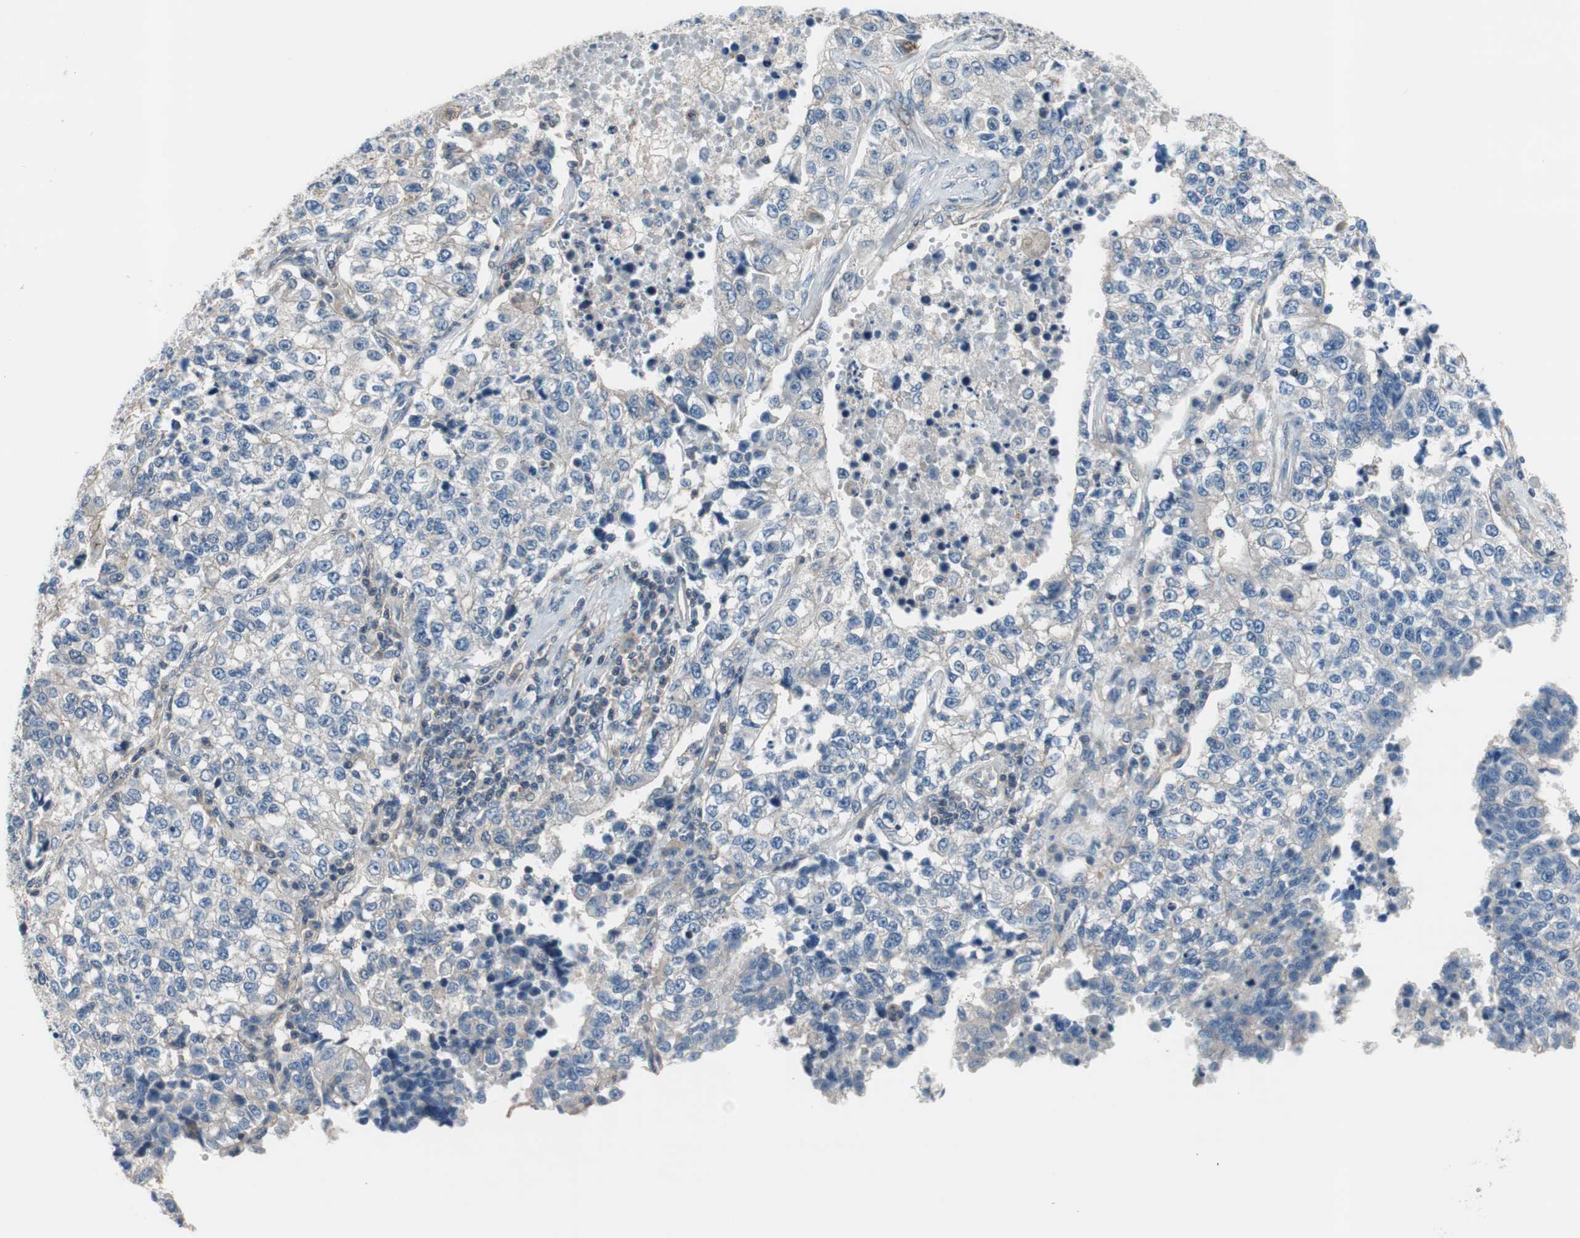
{"staining": {"intensity": "negative", "quantity": "none", "location": "none"}, "tissue": "lung cancer", "cell_type": "Tumor cells", "image_type": "cancer", "snomed": [{"axis": "morphology", "description": "Adenocarcinoma, NOS"}, {"axis": "topography", "description": "Lung"}], "caption": "Immunohistochemistry (IHC) of lung cancer displays no expression in tumor cells.", "gene": "CALML3", "patient": {"sex": "male", "age": 49}}